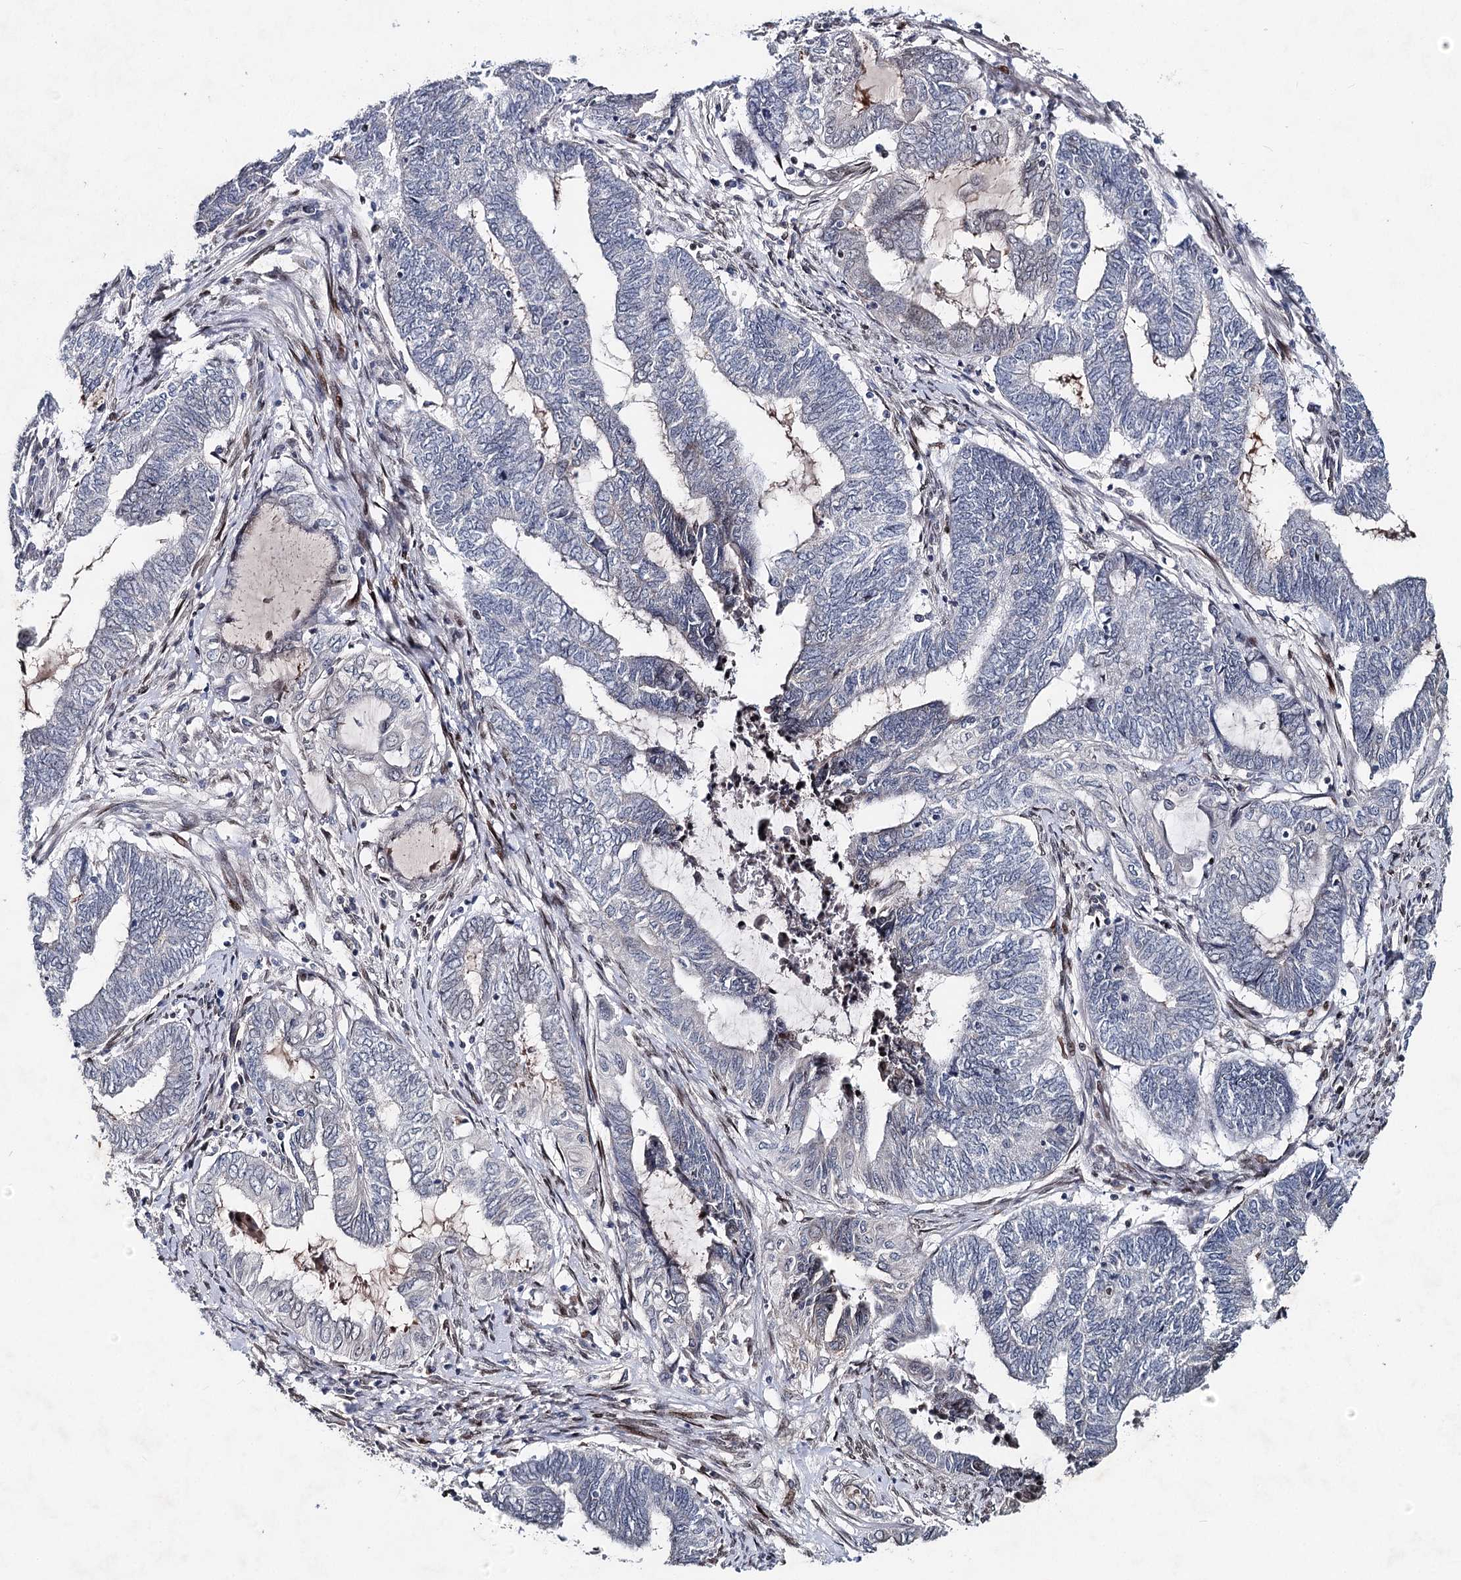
{"staining": {"intensity": "negative", "quantity": "none", "location": "none"}, "tissue": "endometrial cancer", "cell_type": "Tumor cells", "image_type": "cancer", "snomed": [{"axis": "morphology", "description": "Adenocarcinoma, NOS"}, {"axis": "topography", "description": "Uterus"}, {"axis": "topography", "description": "Endometrium"}], "caption": "Immunohistochemistry (IHC) histopathology image of endometrial adenocarcinoma stained for a protein (brown), which exhibits no positivity in tumor cells.", "gene": "FRMD4A", "patient": {"sex": "female", "age": 70}}